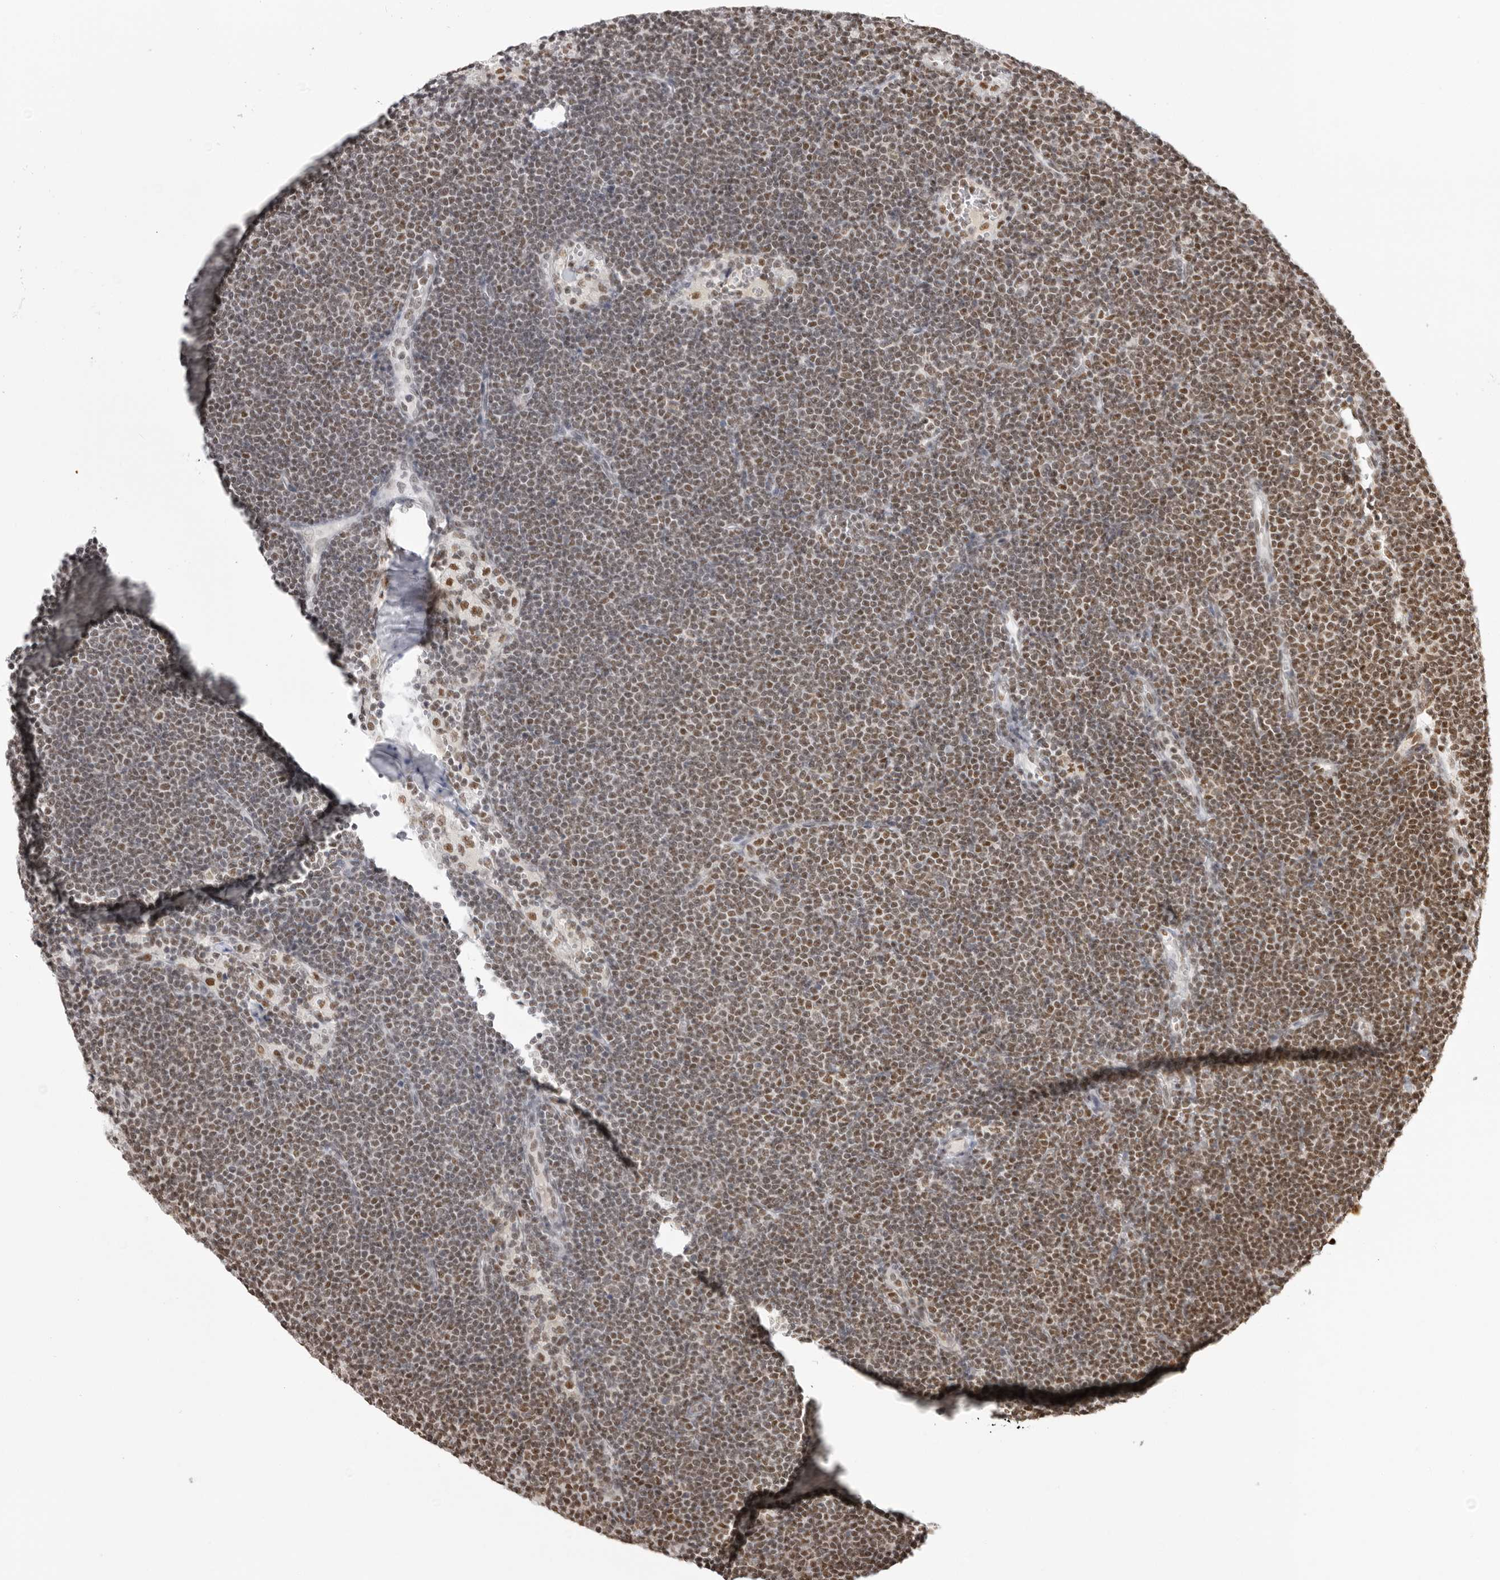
{"staining": {"intensity": "weak", "quantity": ">75%", "location": "nuclear"}, "tissue": "lymphoma", "cell_type": "Tumor cells", "image_type": "cancer", "snomed": [{"axis": "morphology", "description": "Malignant lymphoma, non-Hodgkin's type, Low grade"}, {"axis": "topography", "description": "Lymph node"}], "caption": "Protein expression analysis of lymphoma reveals weak nuclear positivity in approximately >75% of tumor cells.", "gene": "RPA2", "patient": {"sex": "female", "age": 53}}